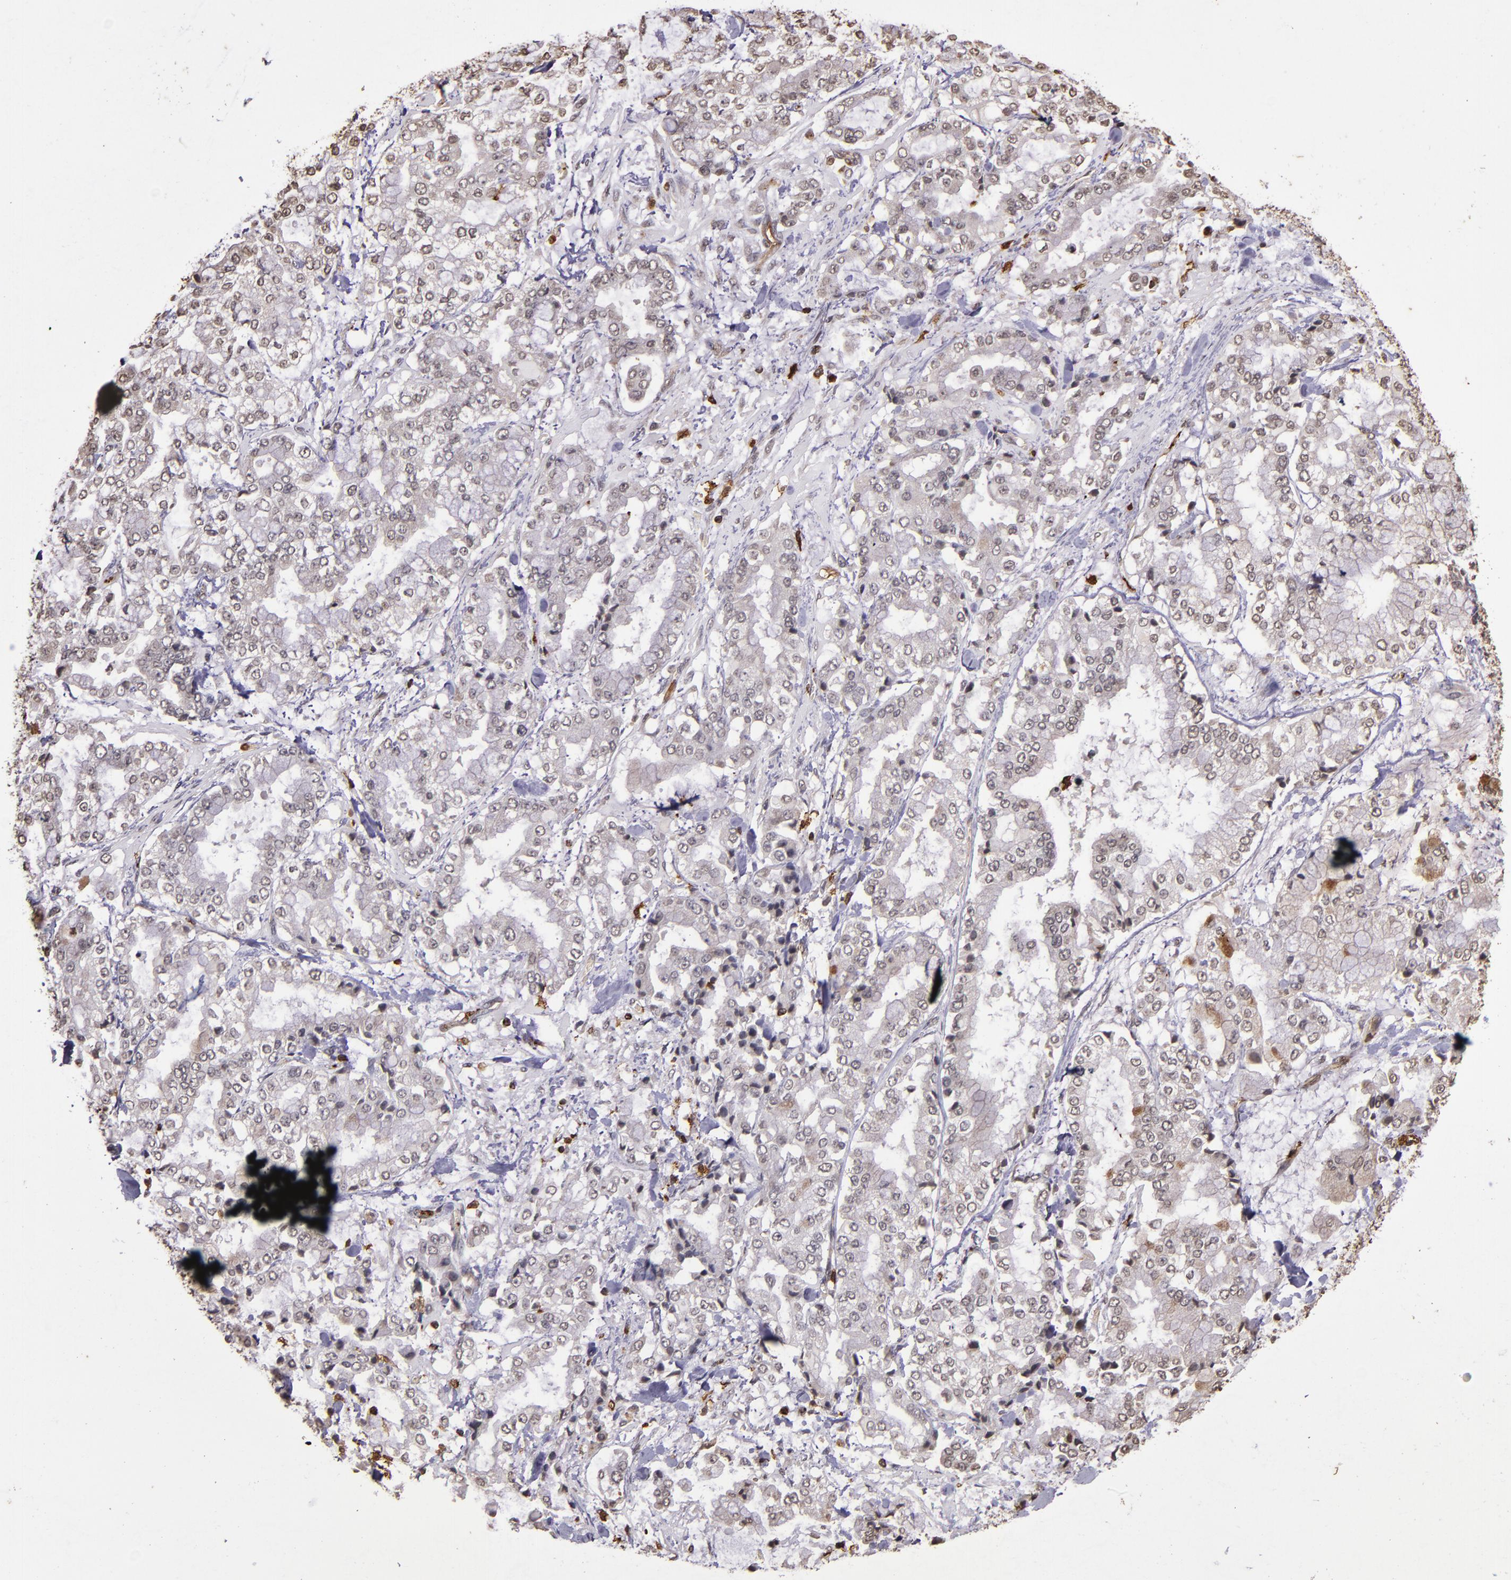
{"staining": {"intensity": "weak", "quantity": "25%-75%", "location": "cytoplasmic/membranous"}, "tissue": "stomach cancer", "cell_type": "Tumor cells", "image_type": "cancer", "snomed": [{"axis": "morphology", "description": "Normal tissue, NOS"}, {"axis": "morphology", "description": "Adenocarcinoma, NOS"}, {"axis": "topography", "description": "Stomach, upper"}, {"axis": "topography", "description": "Stomach"}], "caption": "A brown stain shows weak cytoplasmic/membranous positivity of a protein in adenocarcinoma (stomach) tumor cells.", "gene": "SLC2A3", "patient": {"sex": "male", "age": 76}}